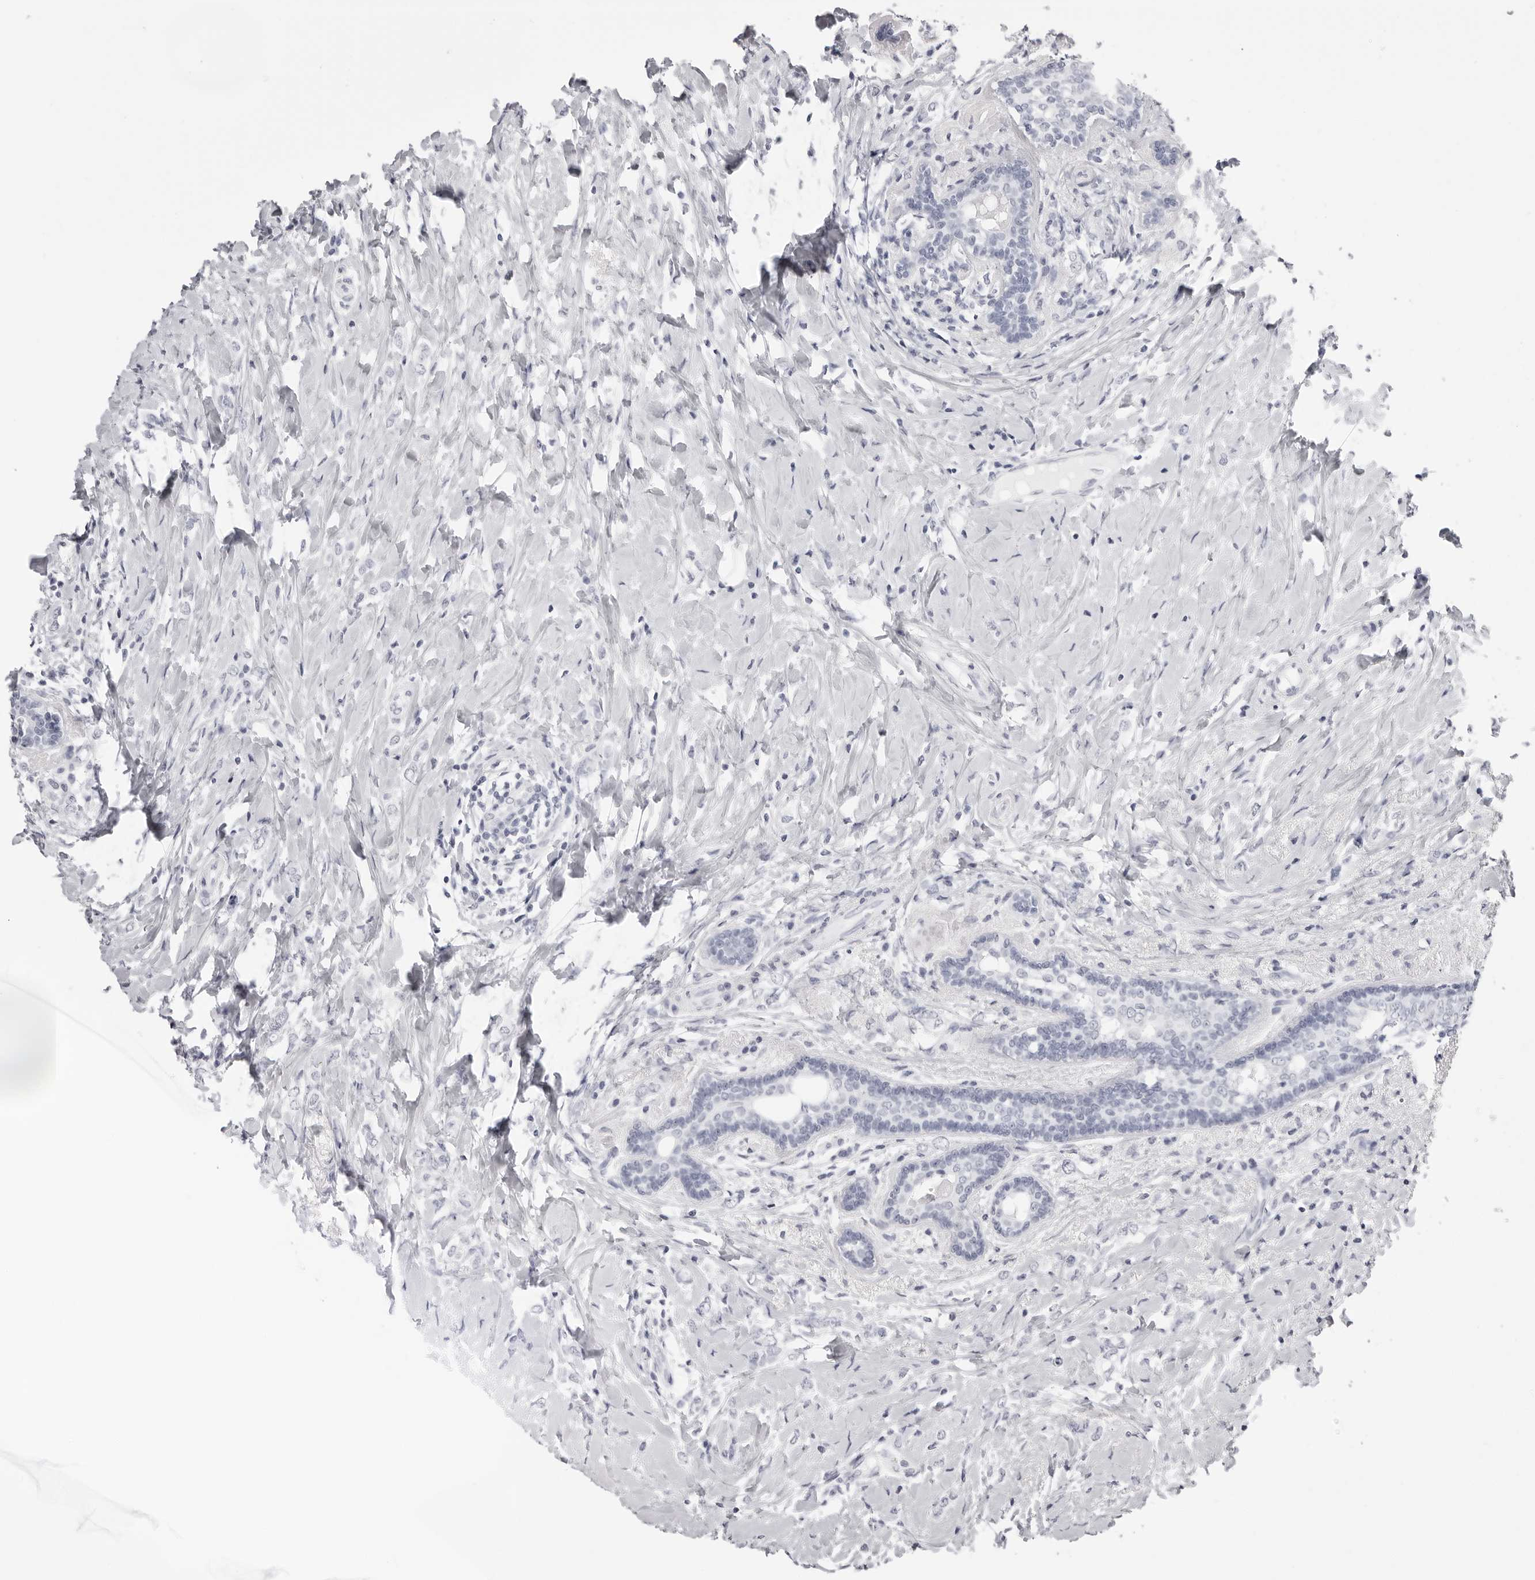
{"staining": {"intensity": "negative", "quantity": "none", "location": "none"}, "tissue": "breast cancer", "cell_type": "Tumor cells", "image_type": "cancer", "snomed": [{"axis": "morphology", "description": "Normal tissue, NOS"}, {"axis": "morphology", "description": "Lobular carcinoma"}, {"axis": "topography", "description": "Breast"}], "caption": "Immunohistochemistry (IHC) image of human lobular carcinoma (breast) stained for a protein (brown), which shows no staining in tumor cells.", "gene": "RHO", "patient": {"sex": "female", "age": 47}}